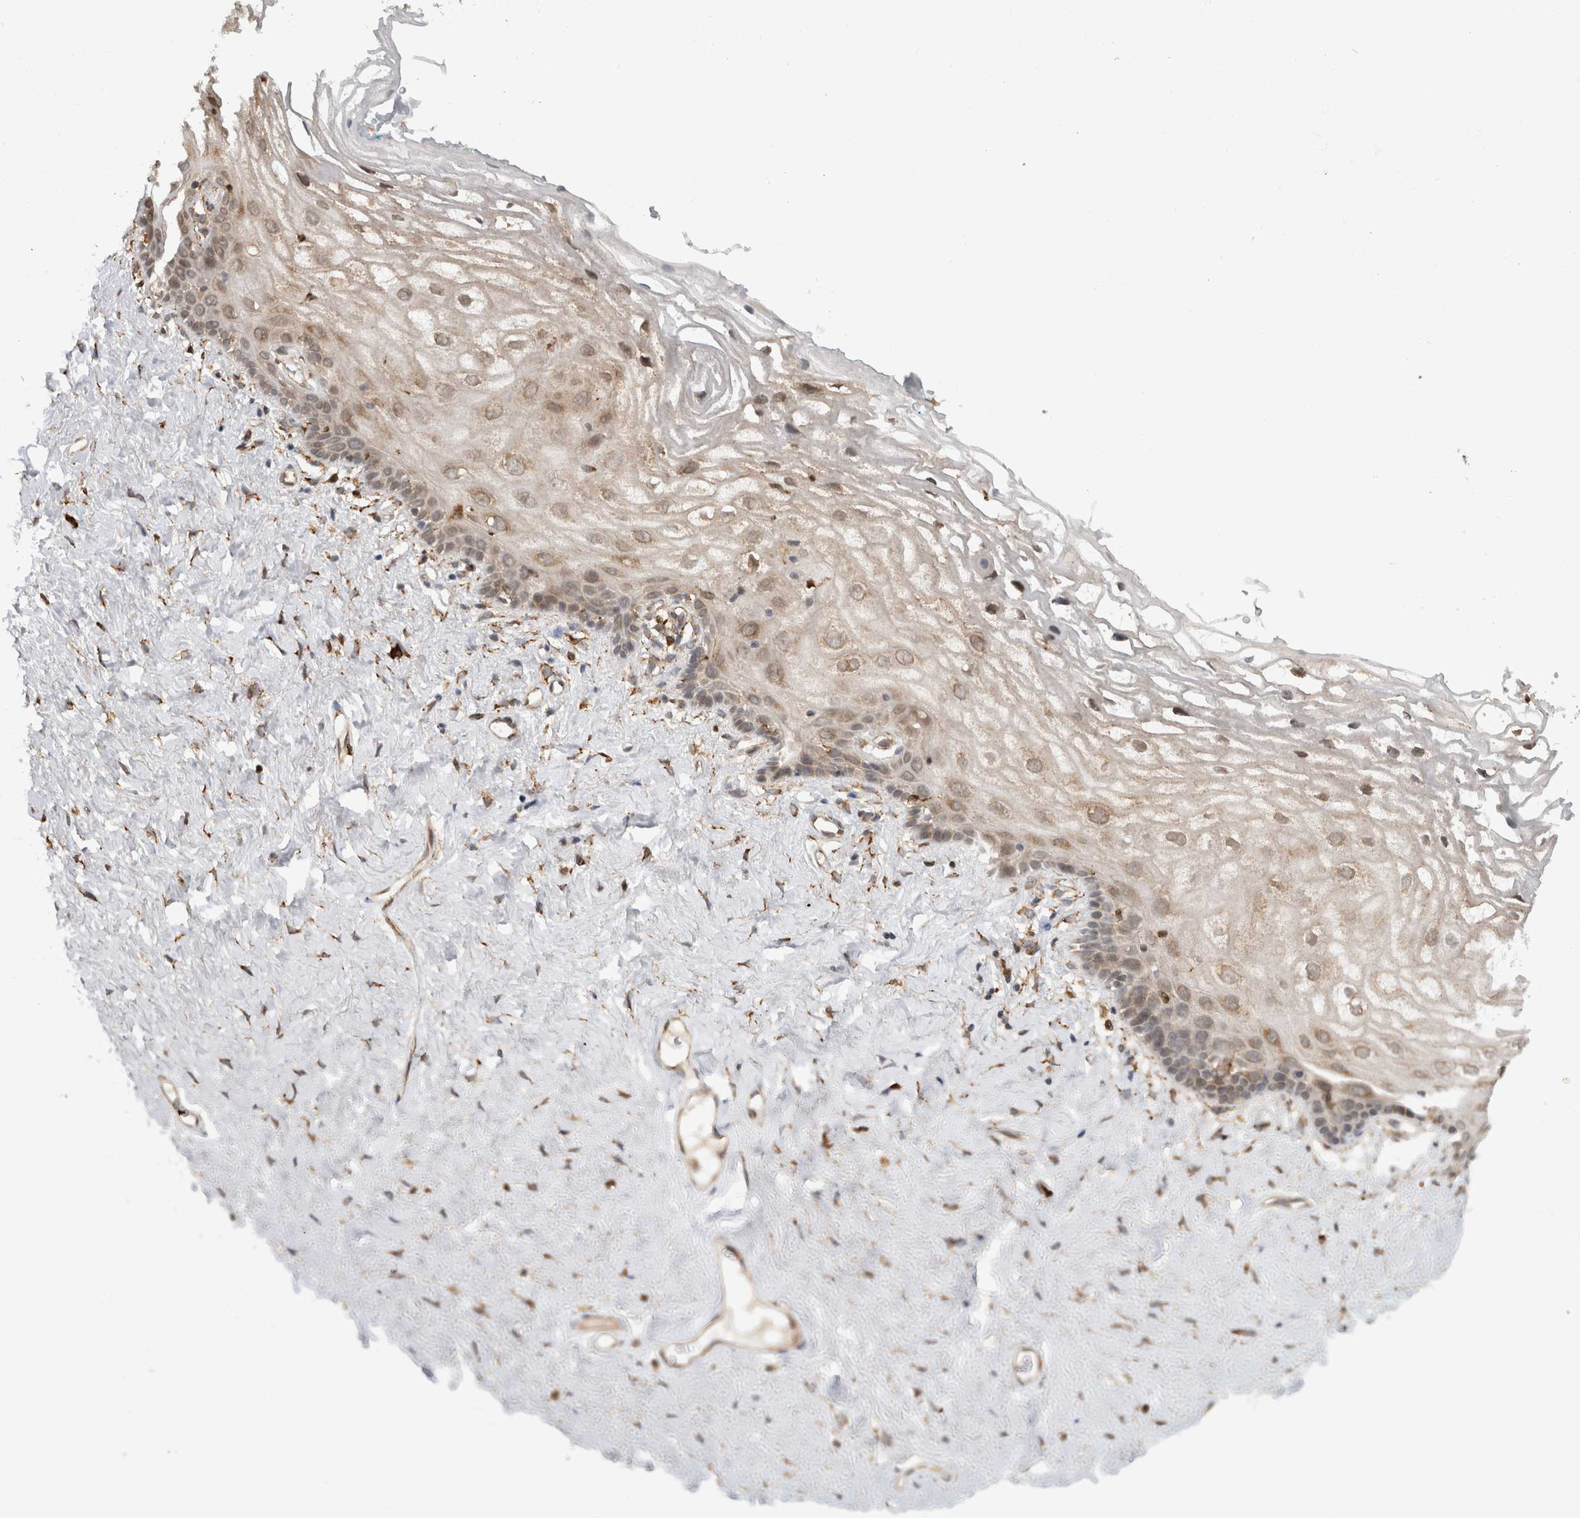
{"staining": {"intensity": "weak", "quantity": ">75%", "location": "cytoplasmic/membranous,nuclear"}, "tissue": "vagina", "cell_type": "Squamous epithelial cells", "image_type": "normal", "snomed": [{"axis": "morphology", "description": "Normal tissue, NOS"}, {"axis": "morphology", "description": "Adenocarcinoma, NOS"}, {"axis": "topography", "description": "Rectum"}, {"axis": "topography", "description": "Vagina"}], "caption": "Weak cytoplasmic/membranous,nuclear expression for a protein is appreciated in about >75% of squamous epithelial cells of normal vagina using immunohistochemistry.", "gene": "MS4A7", "patient": {"sex": "female", "age": 71}}